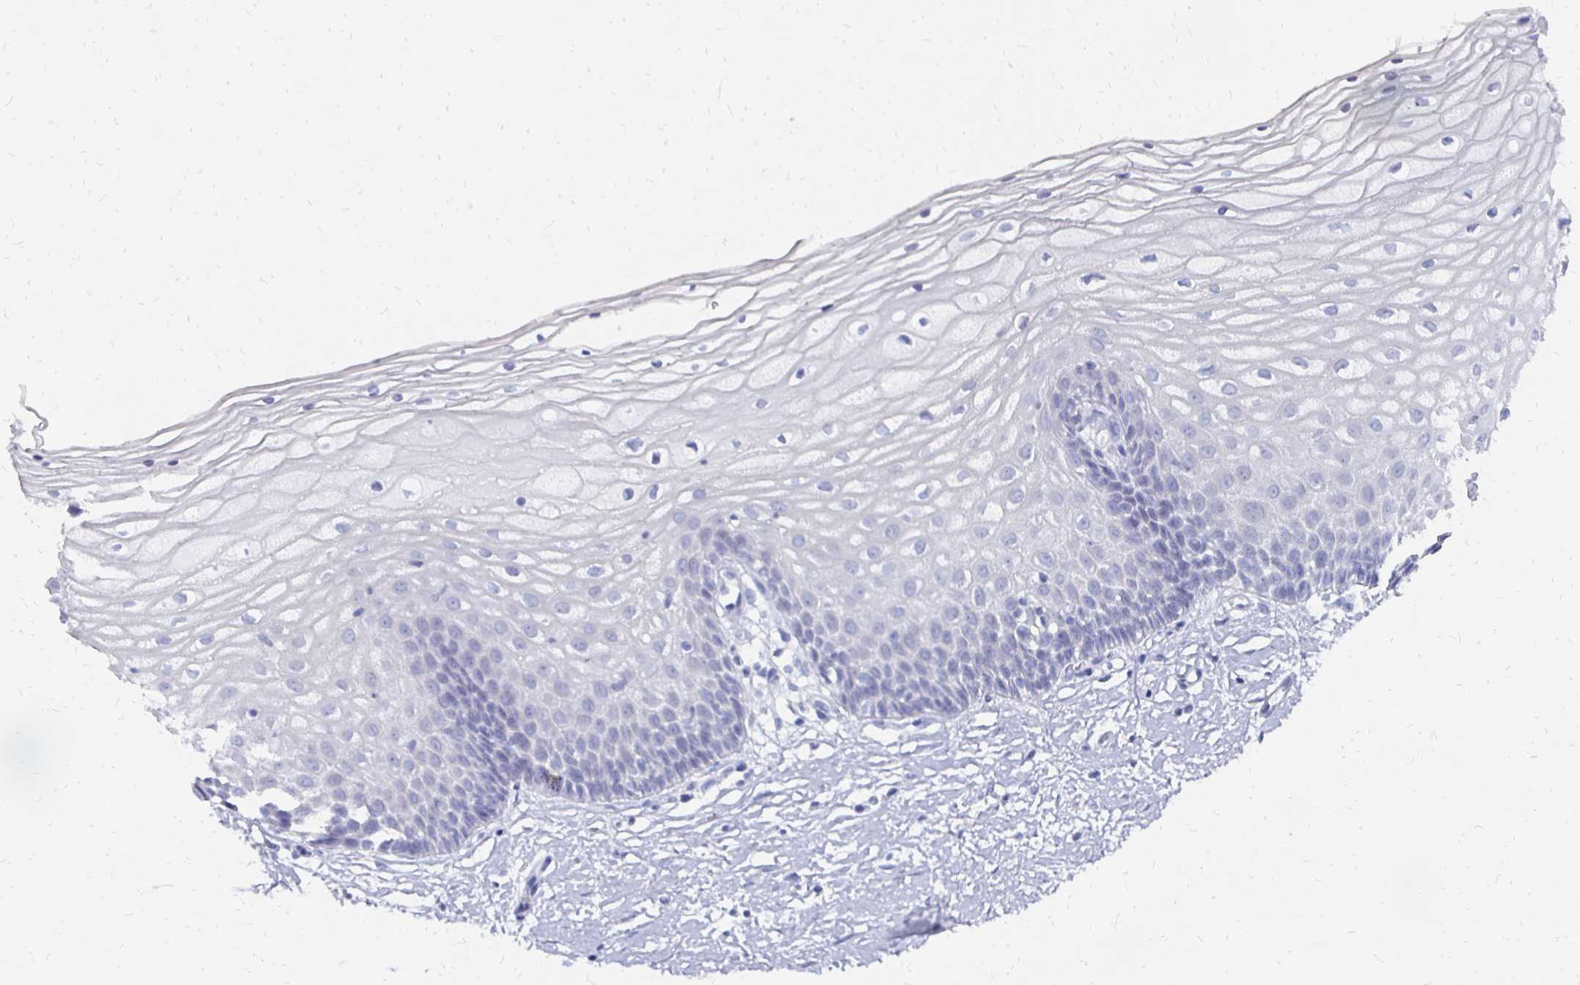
{"staining": {"intensity": "negative", "quantity": "none", "location": "none"}, "tissue": "cervix", "cell_type": "Glandular cells", "image_type": "normal", "snomed": [{"axis": "morphology", "description": "Normal tissue, NOS"}, {"axis": "topography", "description": "Cervix"}], "caption": "Immunohistochemistry of normal cervix reveals no staining in glandular cells.", "gene": "SYCP3", "patient": {"sex": "female", "age": 36}}